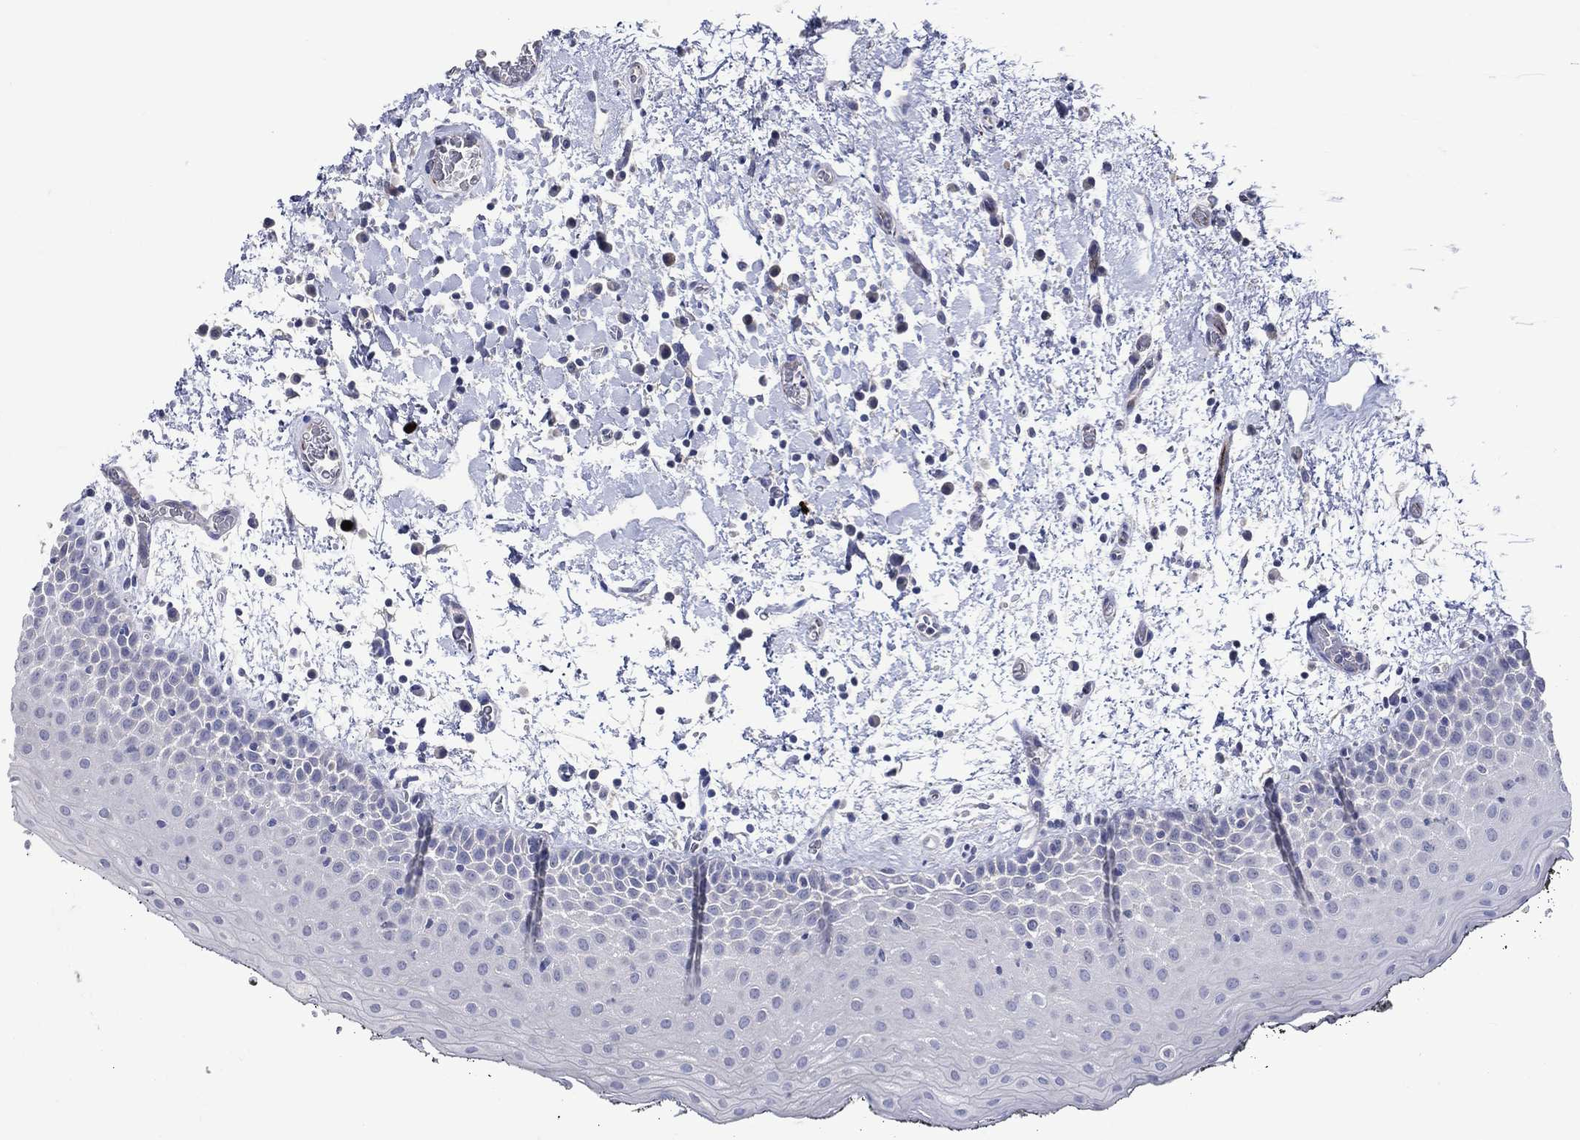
{"staining": {"intensity": "negative", "quantity": "none", "location": "none"}, "tissue": "oral mucosa", "cell_type": "Squamous epithelial cells", "image_type": "normal", "snomed": [{"axis": "morphology", "description": "Normal tissue, NOS"}, {"axis": "morphology", "description": "Squamous cell carcinoma, NOS"}, {"axis": "topography", "description": "Oral tissue"}, {"axis": "topography", "description": "Tounge, NOS"}, {"axis": "topography", "description": "Head-Neck"}], "caption": "Oral mucosa was stained to show a protein in brown. There is no significant expression in squamous epithelial cells. (DAB (3,3'-diaminobenzidine) immunohistochemistry with hematoxylin counter stain).", "gene": "DNAH6", "patient": {"sex": "female", "age": 80}}